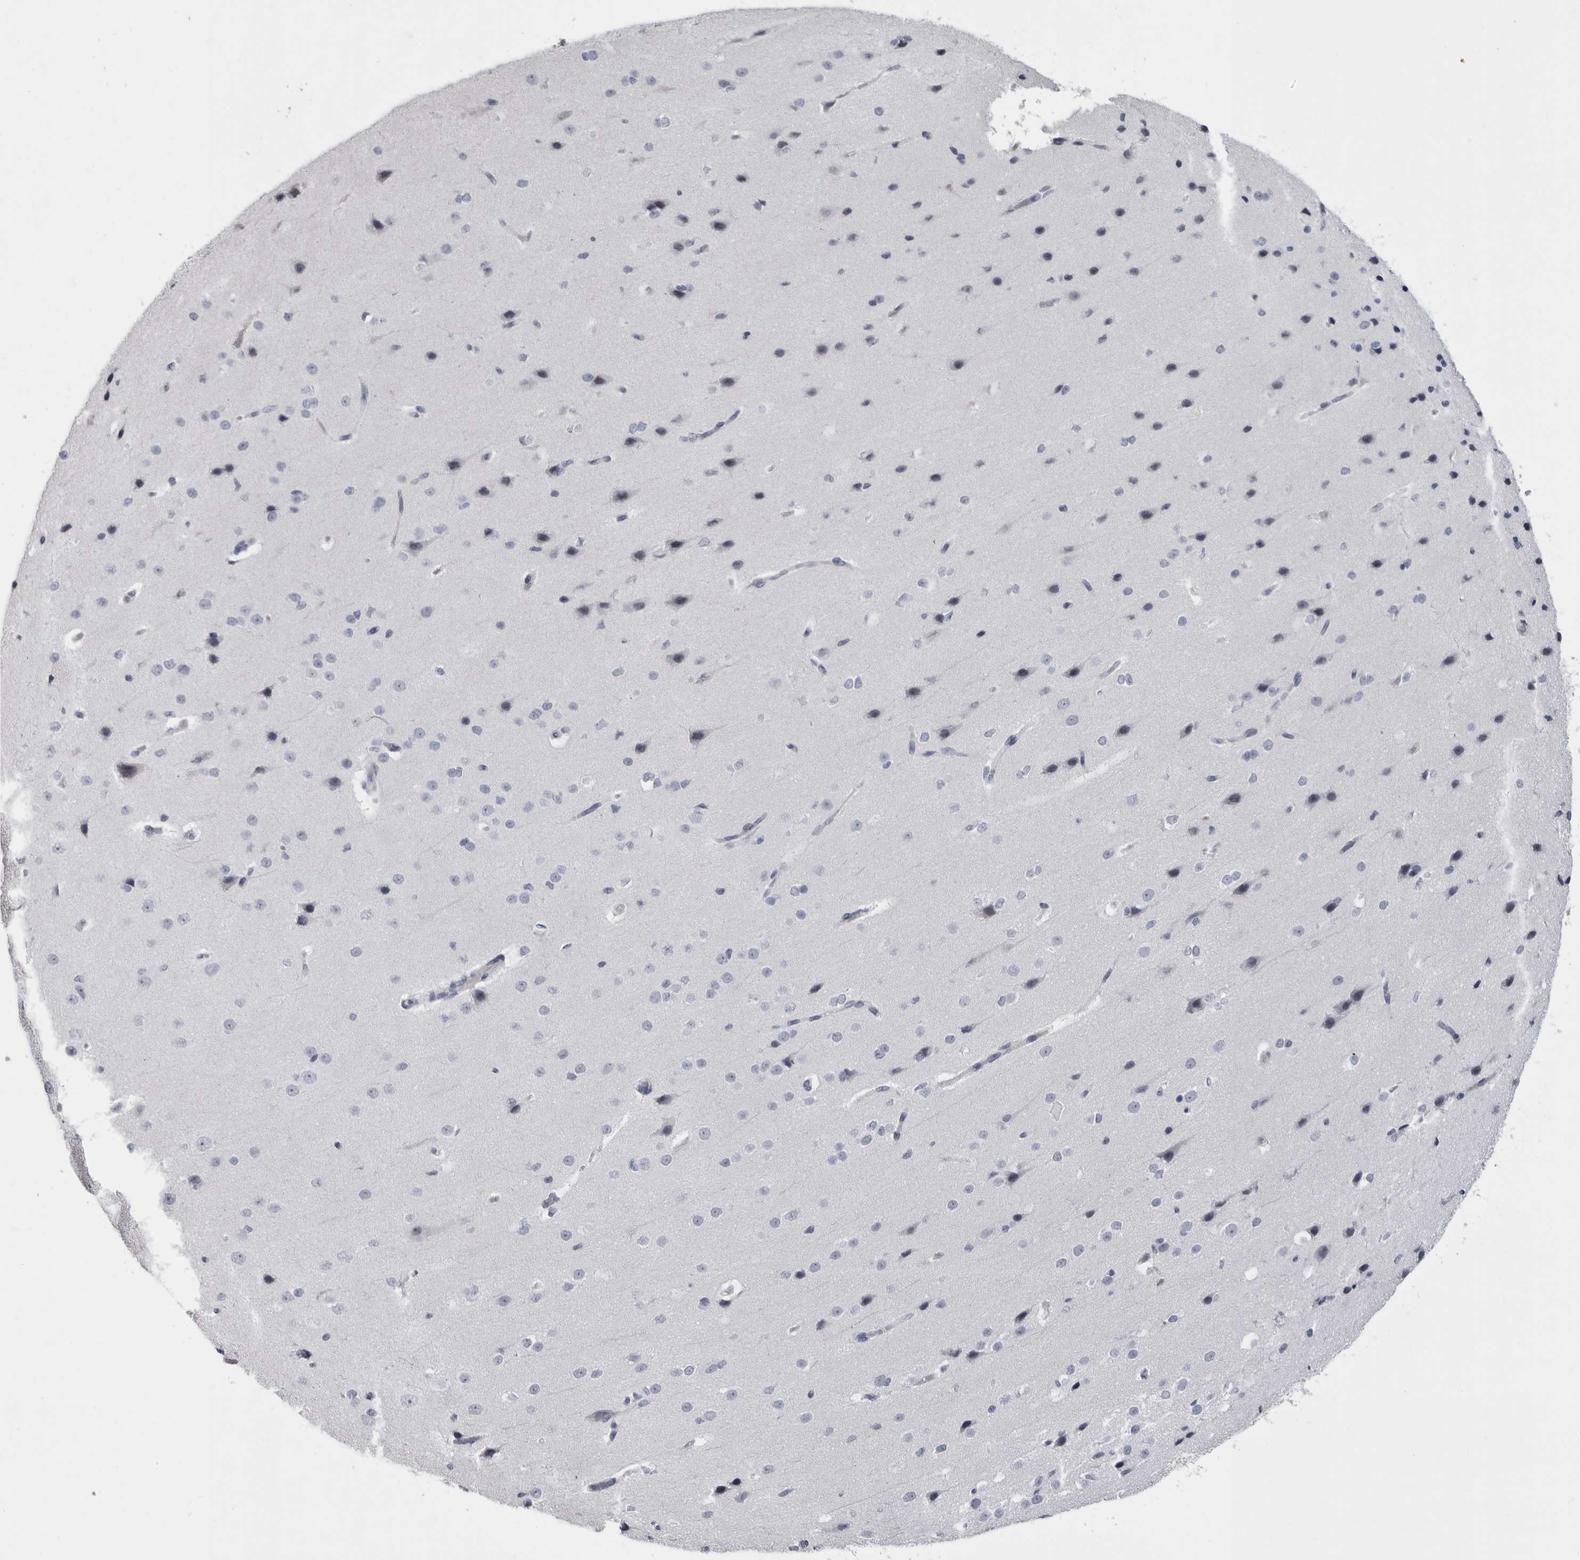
{"staining": {"intensity": "negative", "quantity": "none", "location": "none"}, "tissue": "cerebral cortex", "cell_type": "Endothelial cells", "image_type": "normal", "snomed": [{"axis": "morphology", "description": "Normal tissue, NOS"}, {"axis": "morphology", "description": "Developmental malformation"}, {"axis": "topography", "description": "Cerebral cortex"}], "caption": "Immunohistochemical staining of normal human cerebral cortex reveals no significant positivity in endothelial cells. (DAB (3,3'-diaminobenzidine) immunohistochemistry (IHC), high magnification).", "gene": "SLC25A39", "patient": {"sex": "female", "age": 30}}